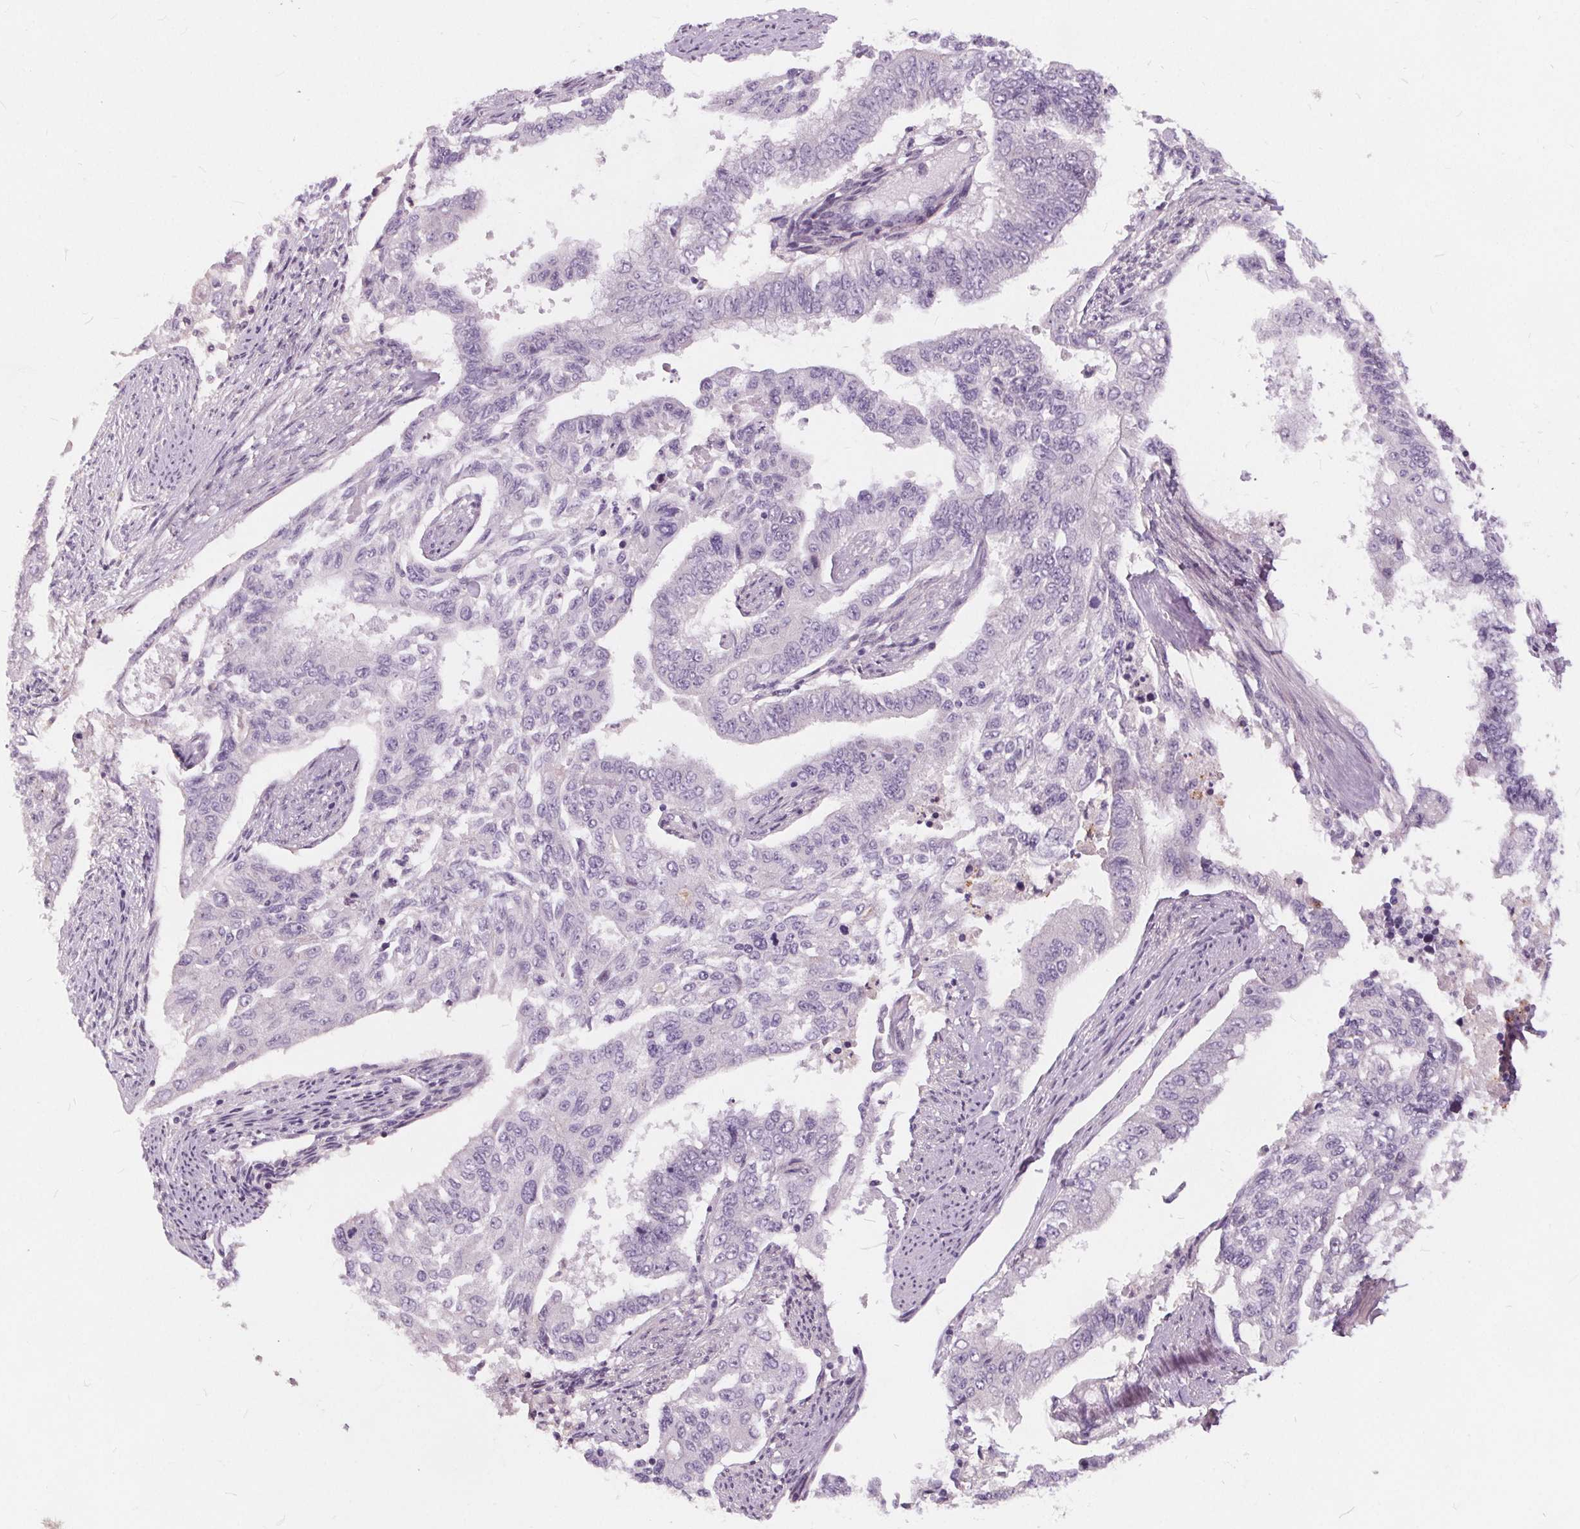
{"staining": {"intensity": "negative", "quantity": "none", "location": "none"}, "tissue": "endometrial cancer", "cell_type": "Tumor cells", "image_type": "cancer", "snomed": [{"axis": "morphology", "description": "Adenocarcinoma, NOS"}, {"axis": "topography", "description": "Uterus"}], "caption": "Endometrial cancer (adenocarcinoma) was stained to show a protein in brown. There is no significant positivity in tumor cells.", "gene": "HAAO", "patient": {"sex": "female", "age": 59}}